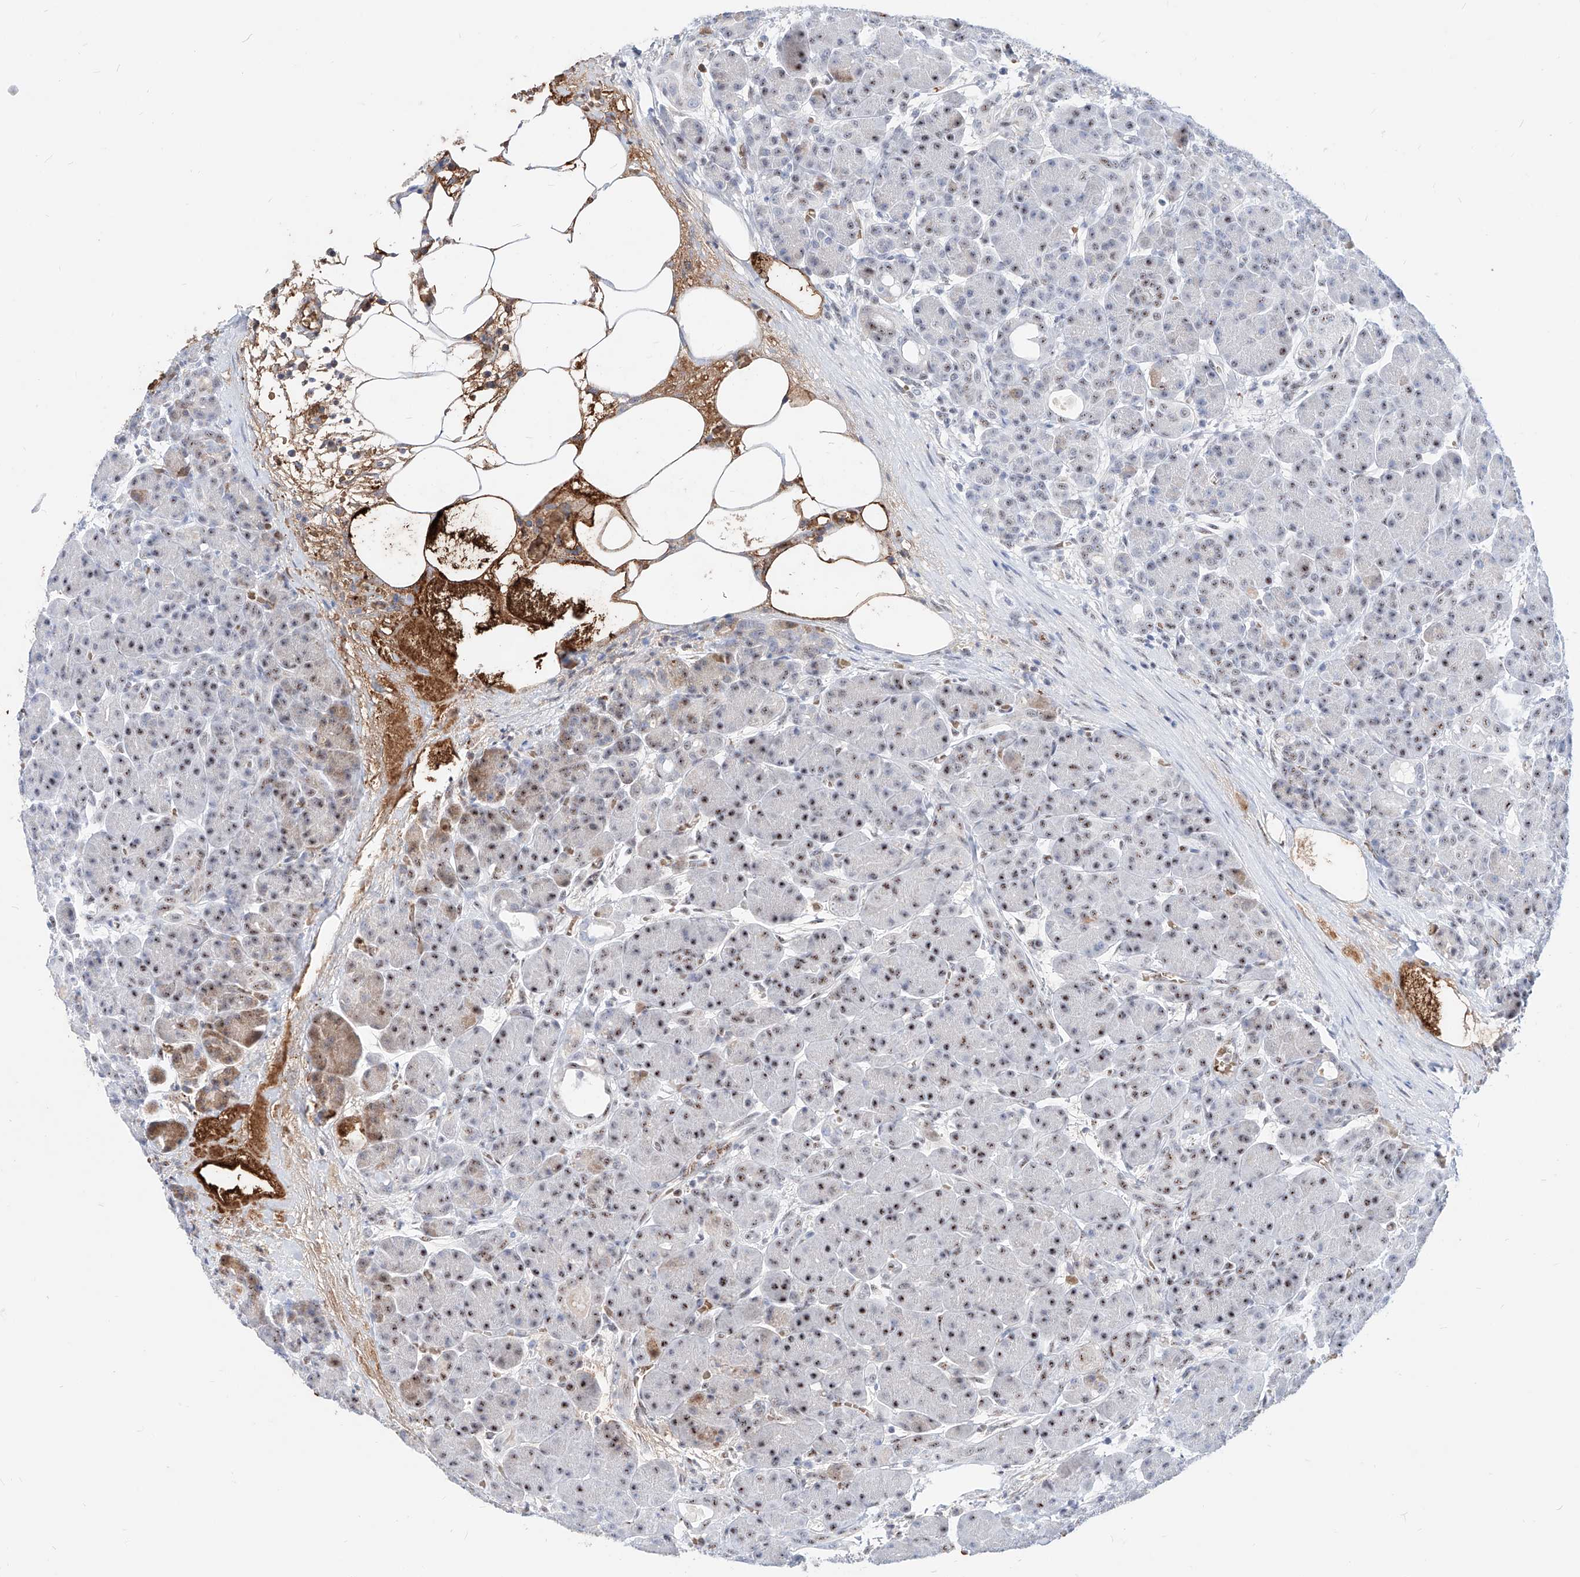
{"staining": {"intensity": "moderate", "quantity": ">75%", "location": "nuclear"}, "tissue": "pancreas", "cell_type": "Exocrine glandular cells", "image_type": "normal", "snomed": [{"axis": "morphology", "description": "Normal tissue, NOS"}, {"axis": "topography", "description": "Pancreas"}], "caption": "About >75% of exocrine glandular cells in benign pancreas show moderate nuclear protein positivity as visualized by brown immunohistochemical staining.", "gene": "ZFP42", "patient": {"sex": "male", "age": 63}}